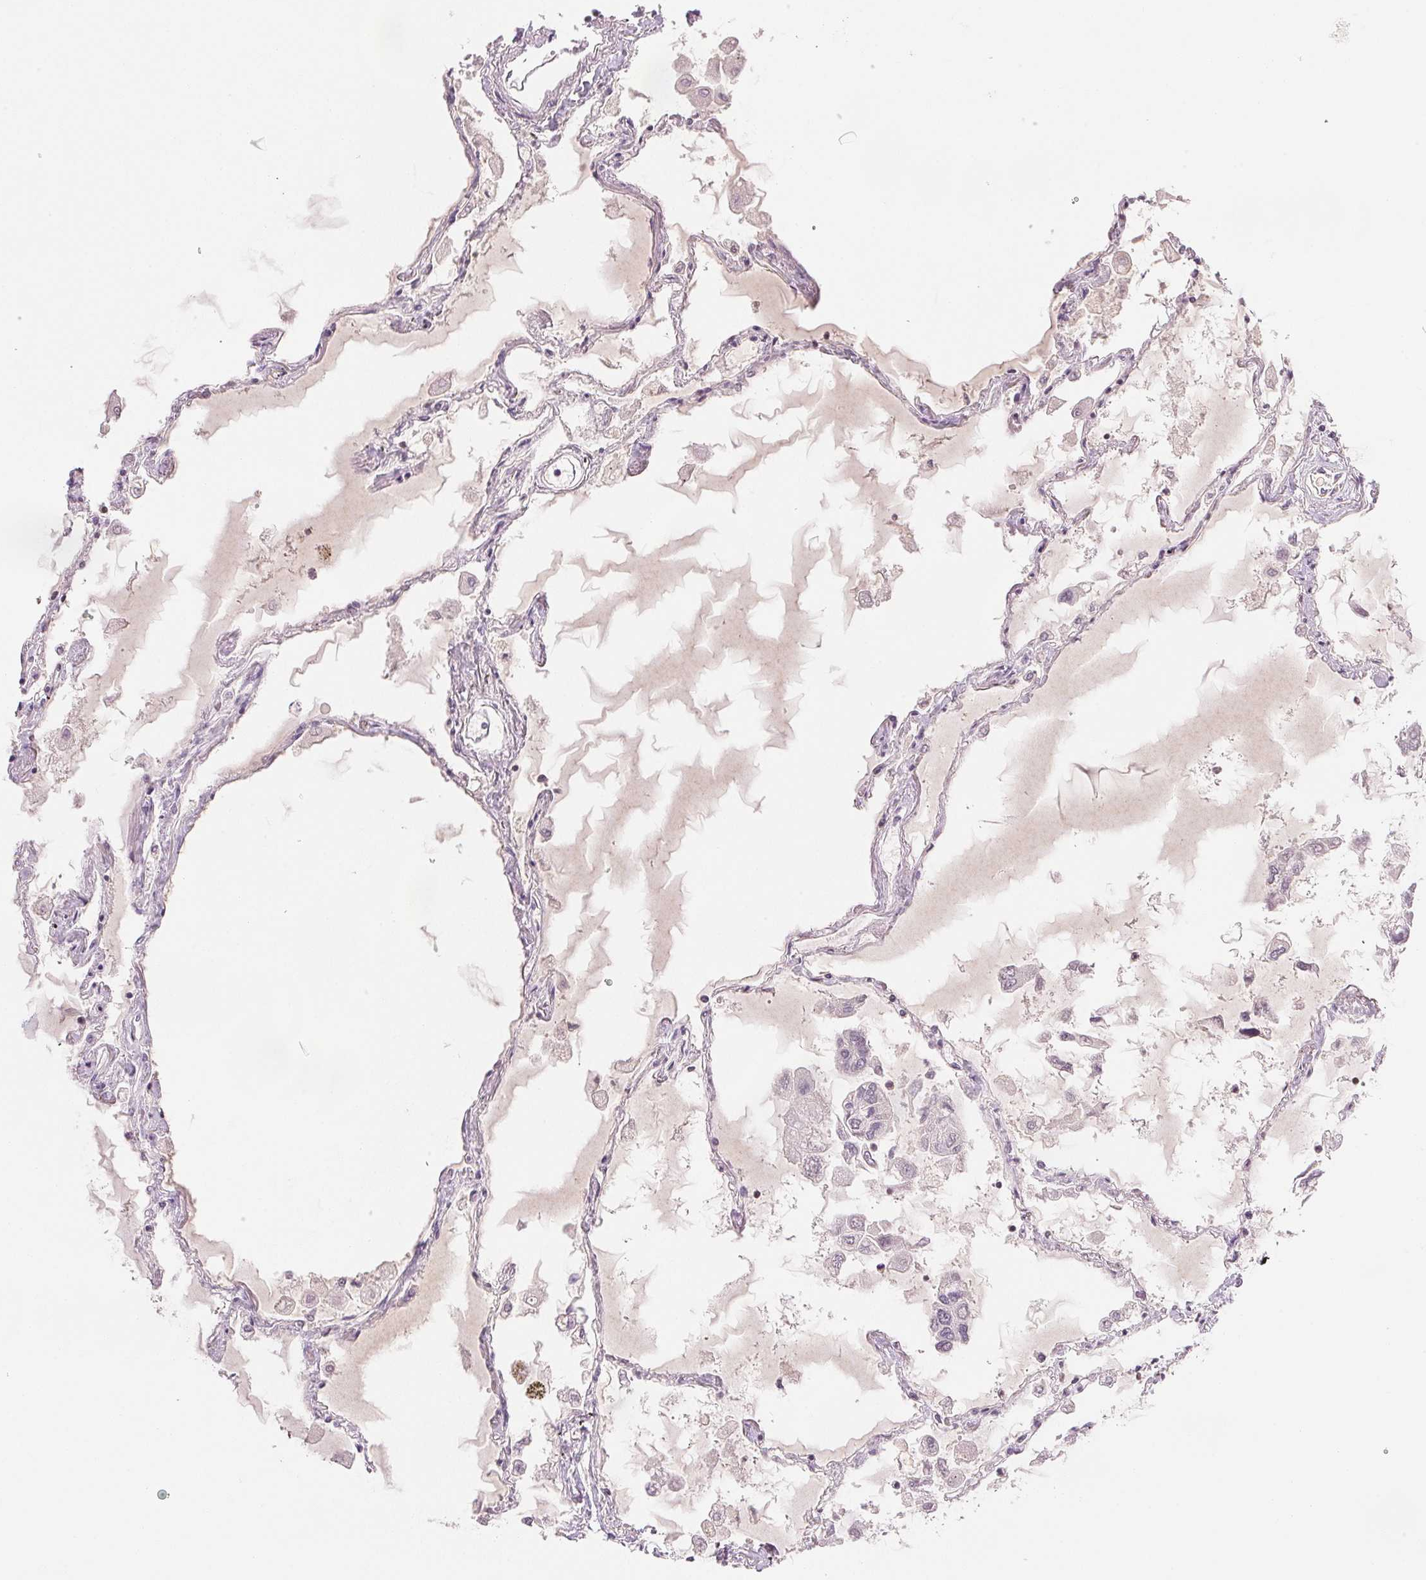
{"staining": {"intensity": "negative", "quantity": "none", "location": "none"}, "tissue": "lung", "cell_type": "Alveolar cells", "image_type": "normal", "snomed": [{"axis": "morphology", "description": "Normal tissue, NOS"}, {"axis": "morphology", "description": "Adenocarcinoma, NOS"}, {"axis": "topography", "description": "Cartilage tissue"}, {"axis": "topography", "description": "Lung"}], "caption": "The IHC histopathology image has no significant positivity in alveolar cells of lung.", "gene": "RUNX2", "patient": {"sex": "female", "age": 67}}